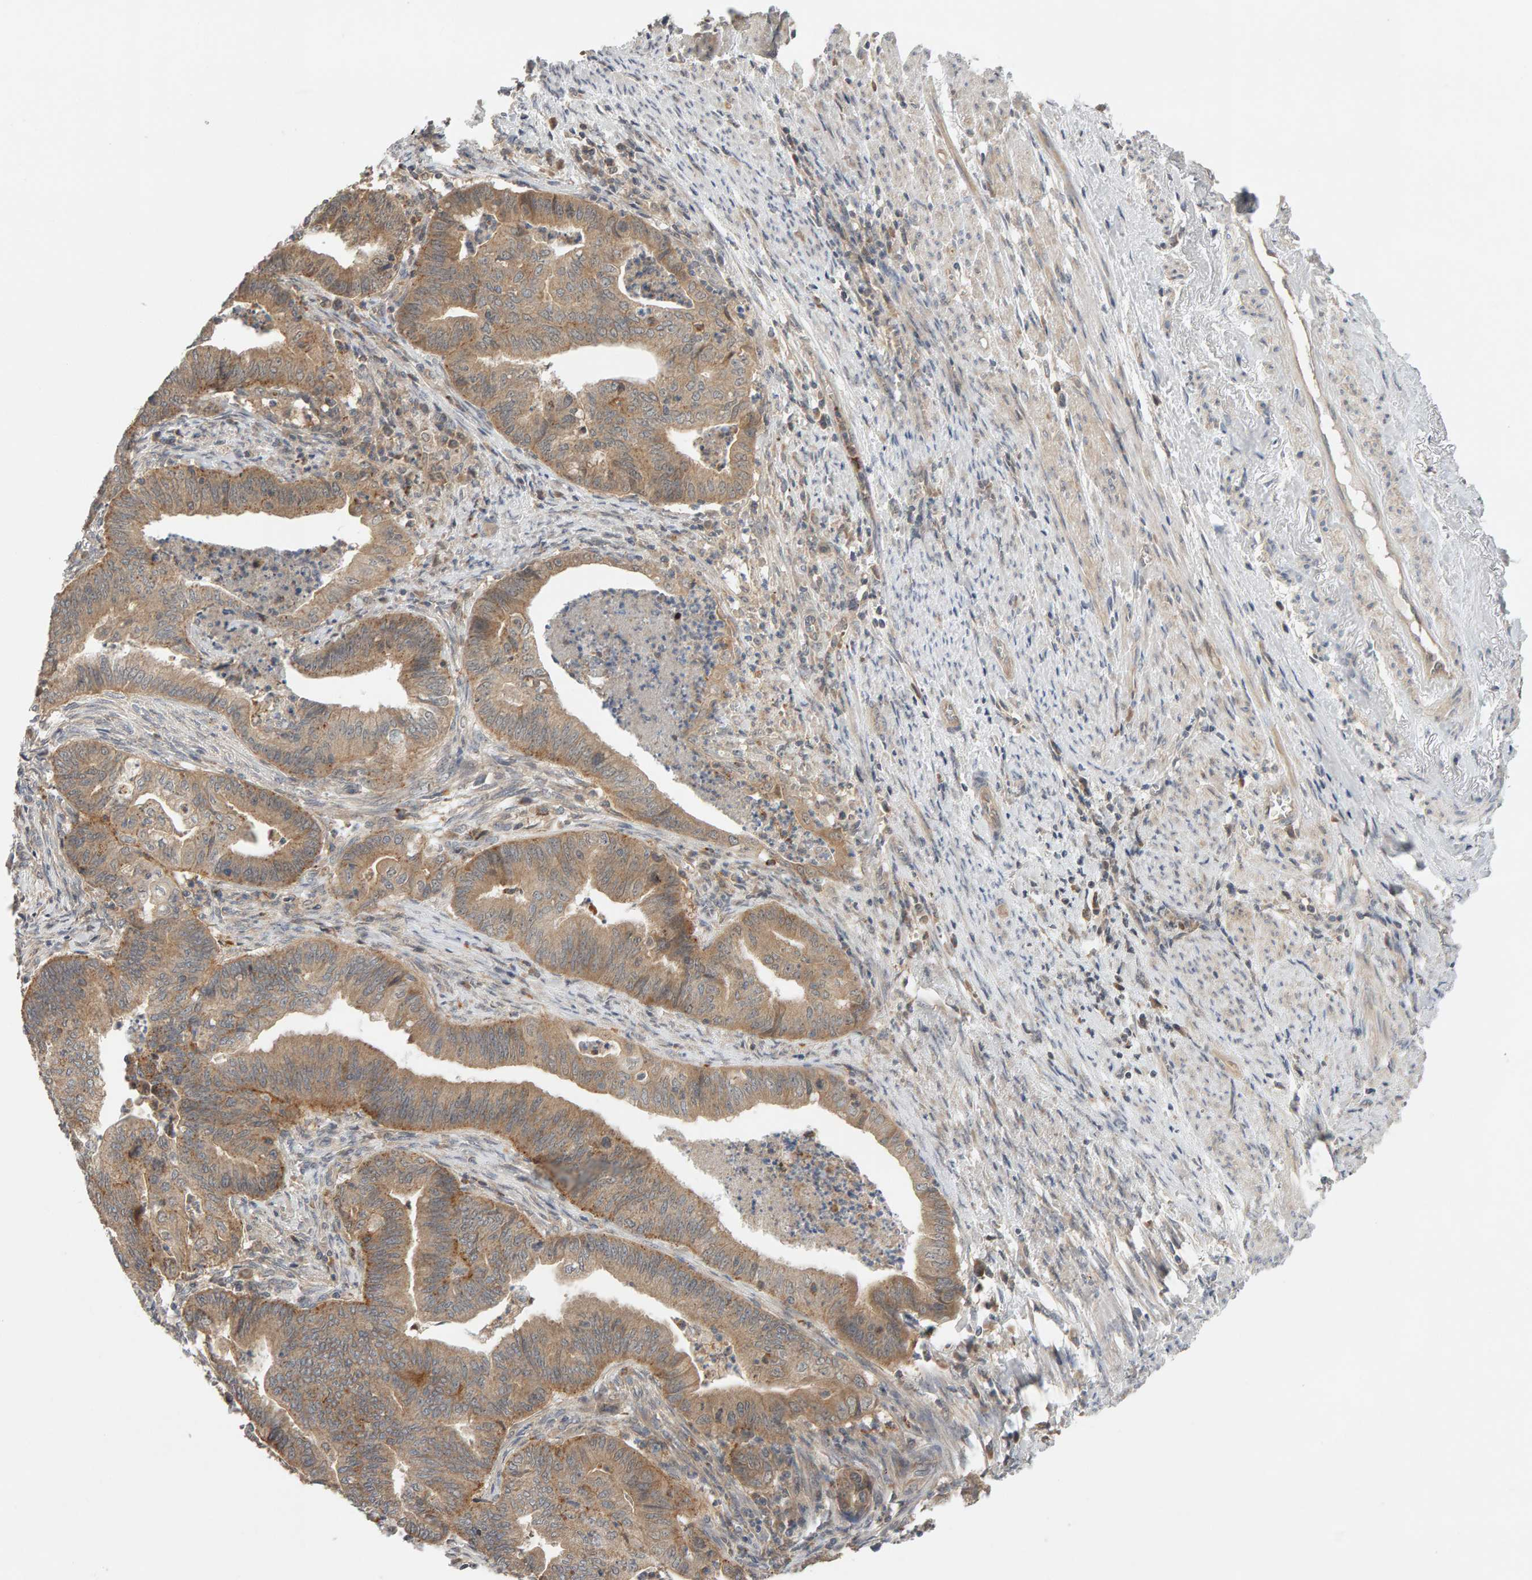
{"staining": {"intensity": "weak", "quantity": ">75%", "location": "cytoplasmic/membranous"}, "tissue": "endometrial cancer", "cell_type": "Tumor cells", "image_type": "cancer", "snomed": [{"axis": "morphology", "description": "Polyp, NOS"}, {"axis": "morphology", "description": "Adenocarcinoma, NOS"}, {"axis": "morphology", "description": "Adenoma, NOS"}, {"axis": "topography", "description": "Endometrium"}], "caption": "Brown immunohistochemical staining in endometrial cancer (adenocarcinoma) displays weak cytoplasmic/membranous staining in approximately >75% of tumor cells. (DAB IHC with brightfield microscopy, high magnification).", "gene": "DNAJC7", "patient": {"sex": "female", "age": 79}}